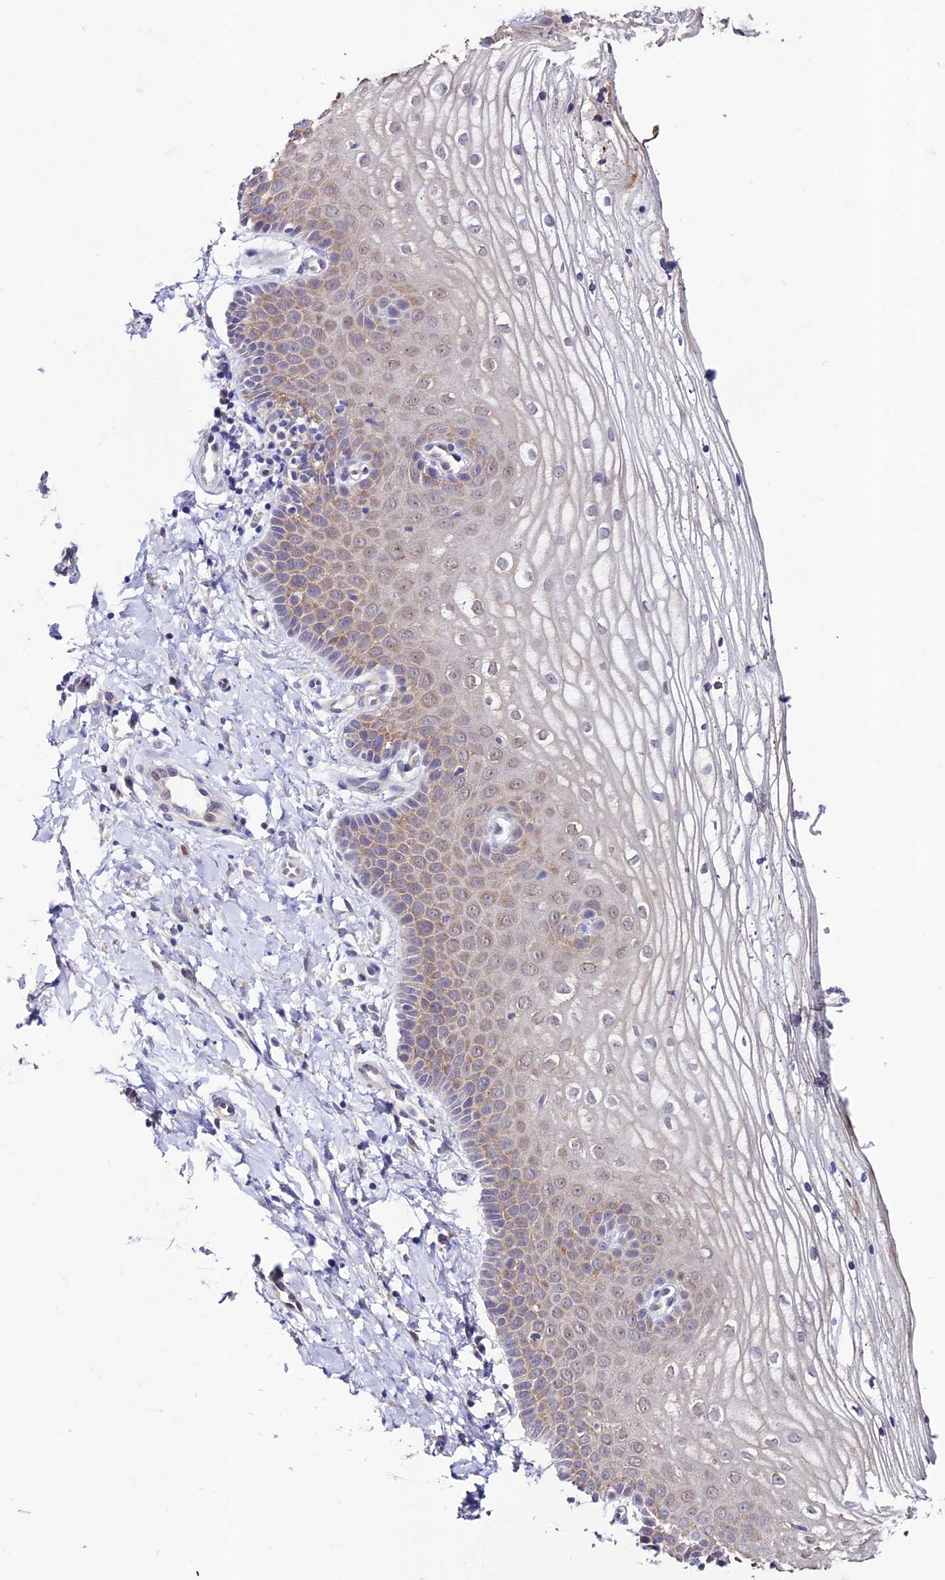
{"staining": {"intensity": "weak", "quantity": "25%-75%", "location": "cytoplasmic/membranous"}, "tissue": "vagina", "cell_type": "Squamous epithelial cells", "image_type": "normal", "snomed": [{"axis": "morphology", "description": "Normal tissue, NOS"}, {"axis": "topography", "description": "Vagina"}], "caption": "Immunohistochemistry histopathology image of normal vagina: human vagina stained using IHC reveals low levels of weak protein expression localized specifically in the cytoplasmic/membranous of squamous epithelial cells, appearing as a cytoplasmic/membranous brown color.", "gene": "FZD8", "patient": {"sex": "female", "age": 68}}